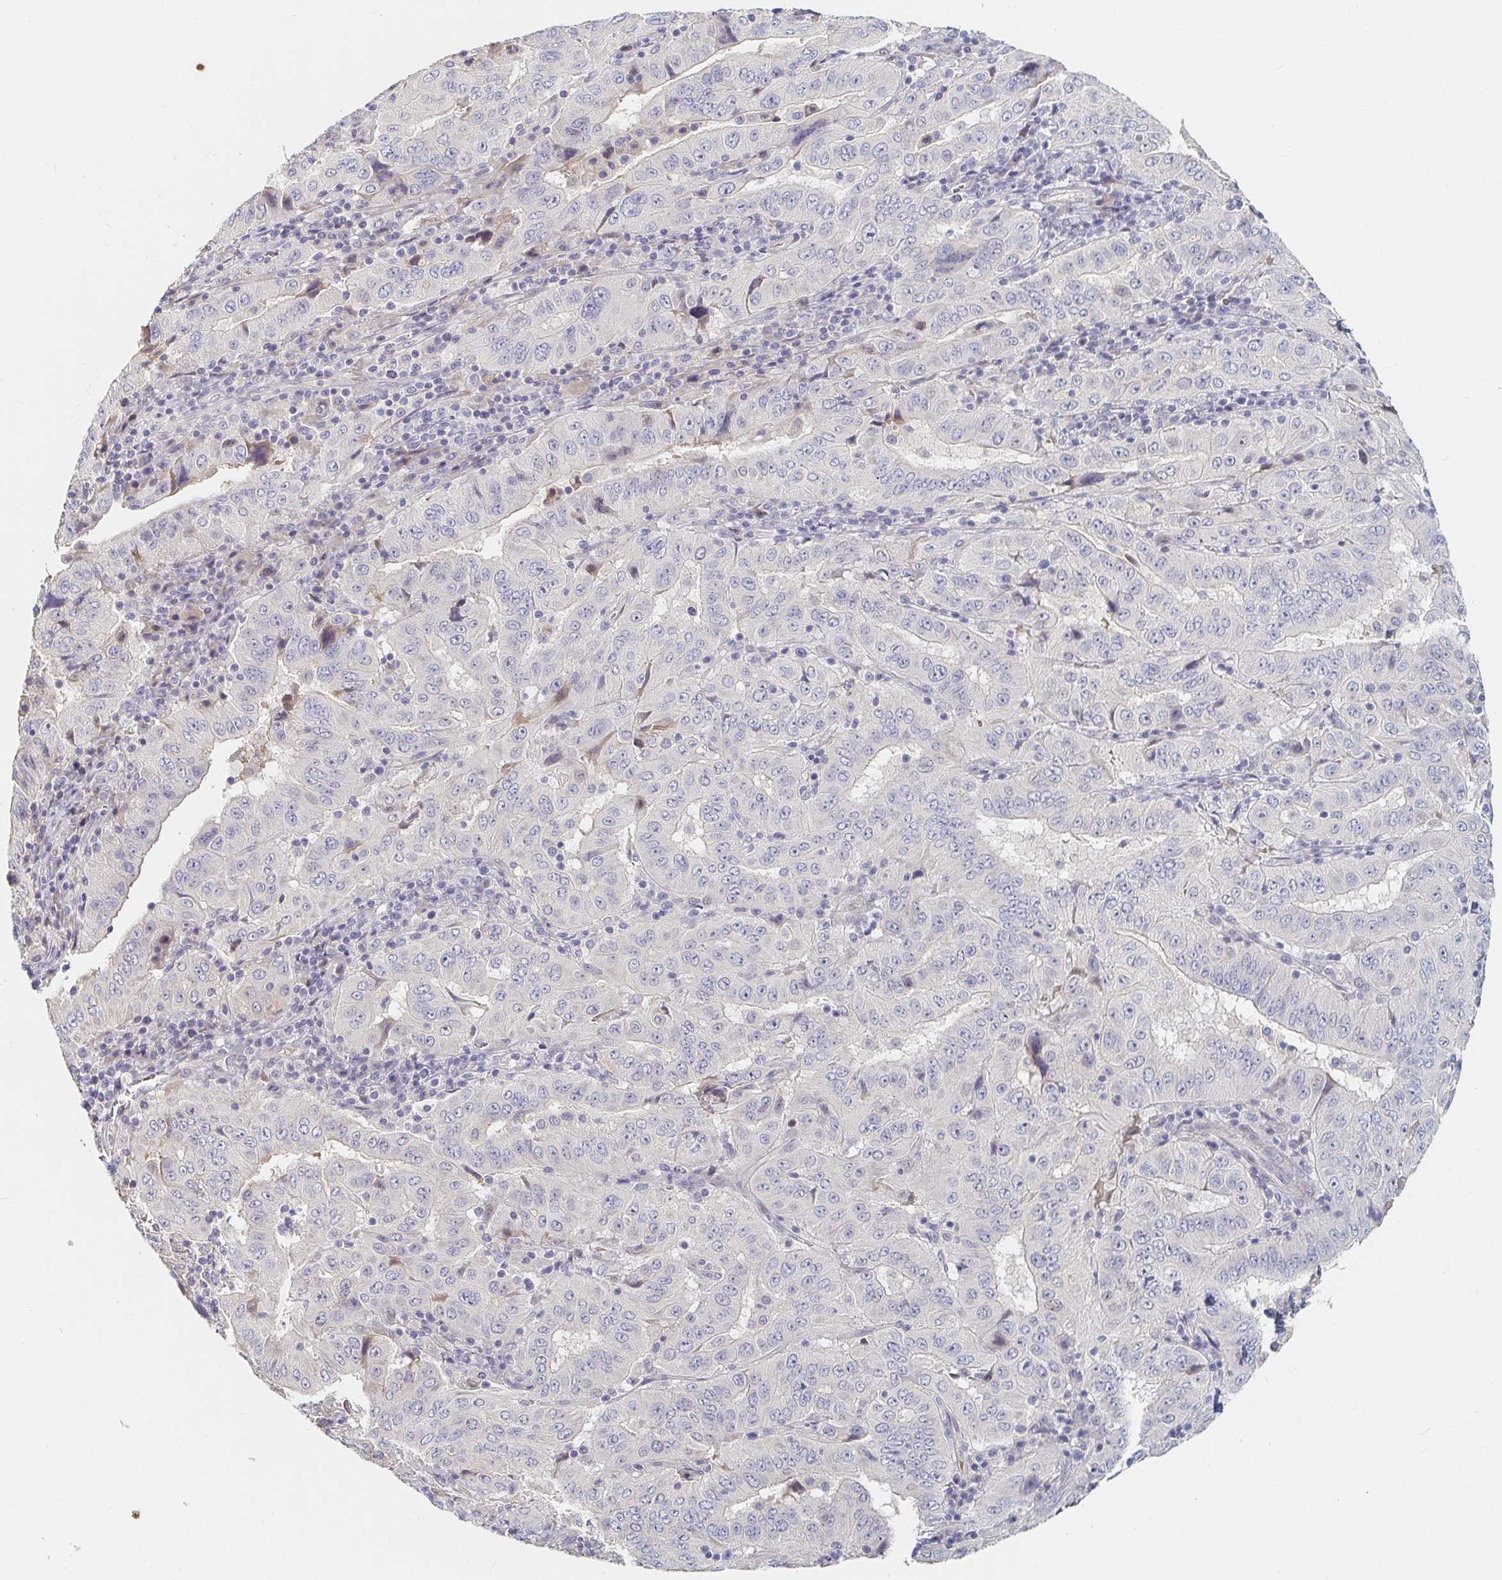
{"staining": {"intensity": "negative", "quantity": "none", "location": "none"}, "tissue": "pancreatic cancer", "cell_type": "Tumor cells", "image_type": "cancer", "snomed": [{"axis": "morphology", "description": "Adenocarcinoma, NOS"}, {"axis": "topography", "description": "Pancreas"}], "caption": "This histopathology image is of pancreatic cancer stained with immunohistochemistry to label a protein in brown with the nuclei are counter-stained blue. There is no positivity in tumor cells.", "gene": "NME9", "patient": {"sex": "male", "age": 63}}